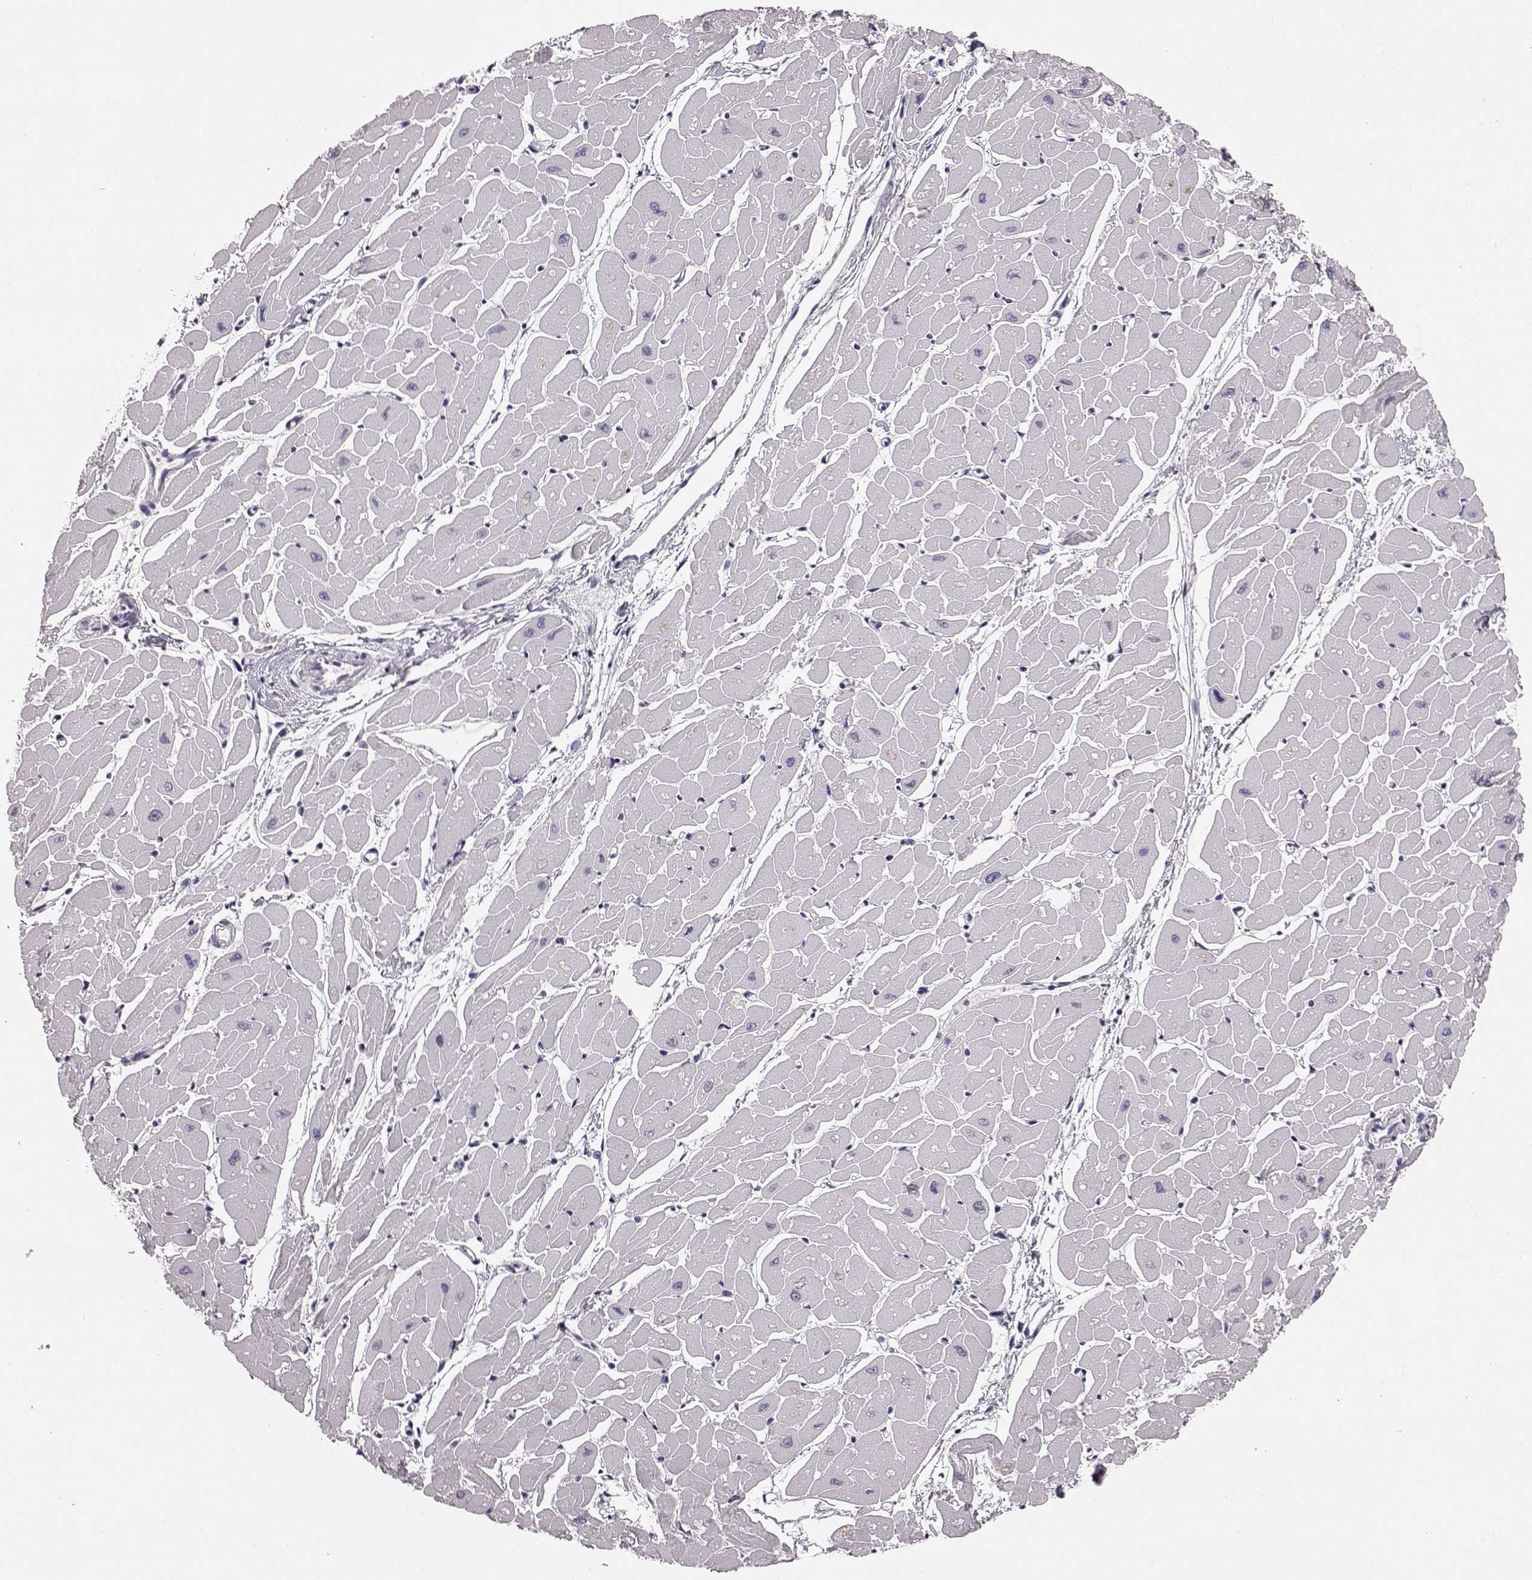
{"staining": {"intensity": "negative", "quantity": "none", "location": "none"}, "tissue": "heart muscle", "cell_type": "Cardiomyocytes", "image_type": "normal", "snomed": [{"axis": "morphology", "description": "Normal tissue, NOS"}, {"axis": "topography", "description": "Heart"}], "caption": "Cardiomyocytes show no significant positivity in unremarkable heart muscle. Brightfield microscopy of IHC stained with DAB (brown) and hematoxylin (blue), captured at high magnification.", "gene": "AIPL1", "patient": {"sex": "male", "age": 57}}